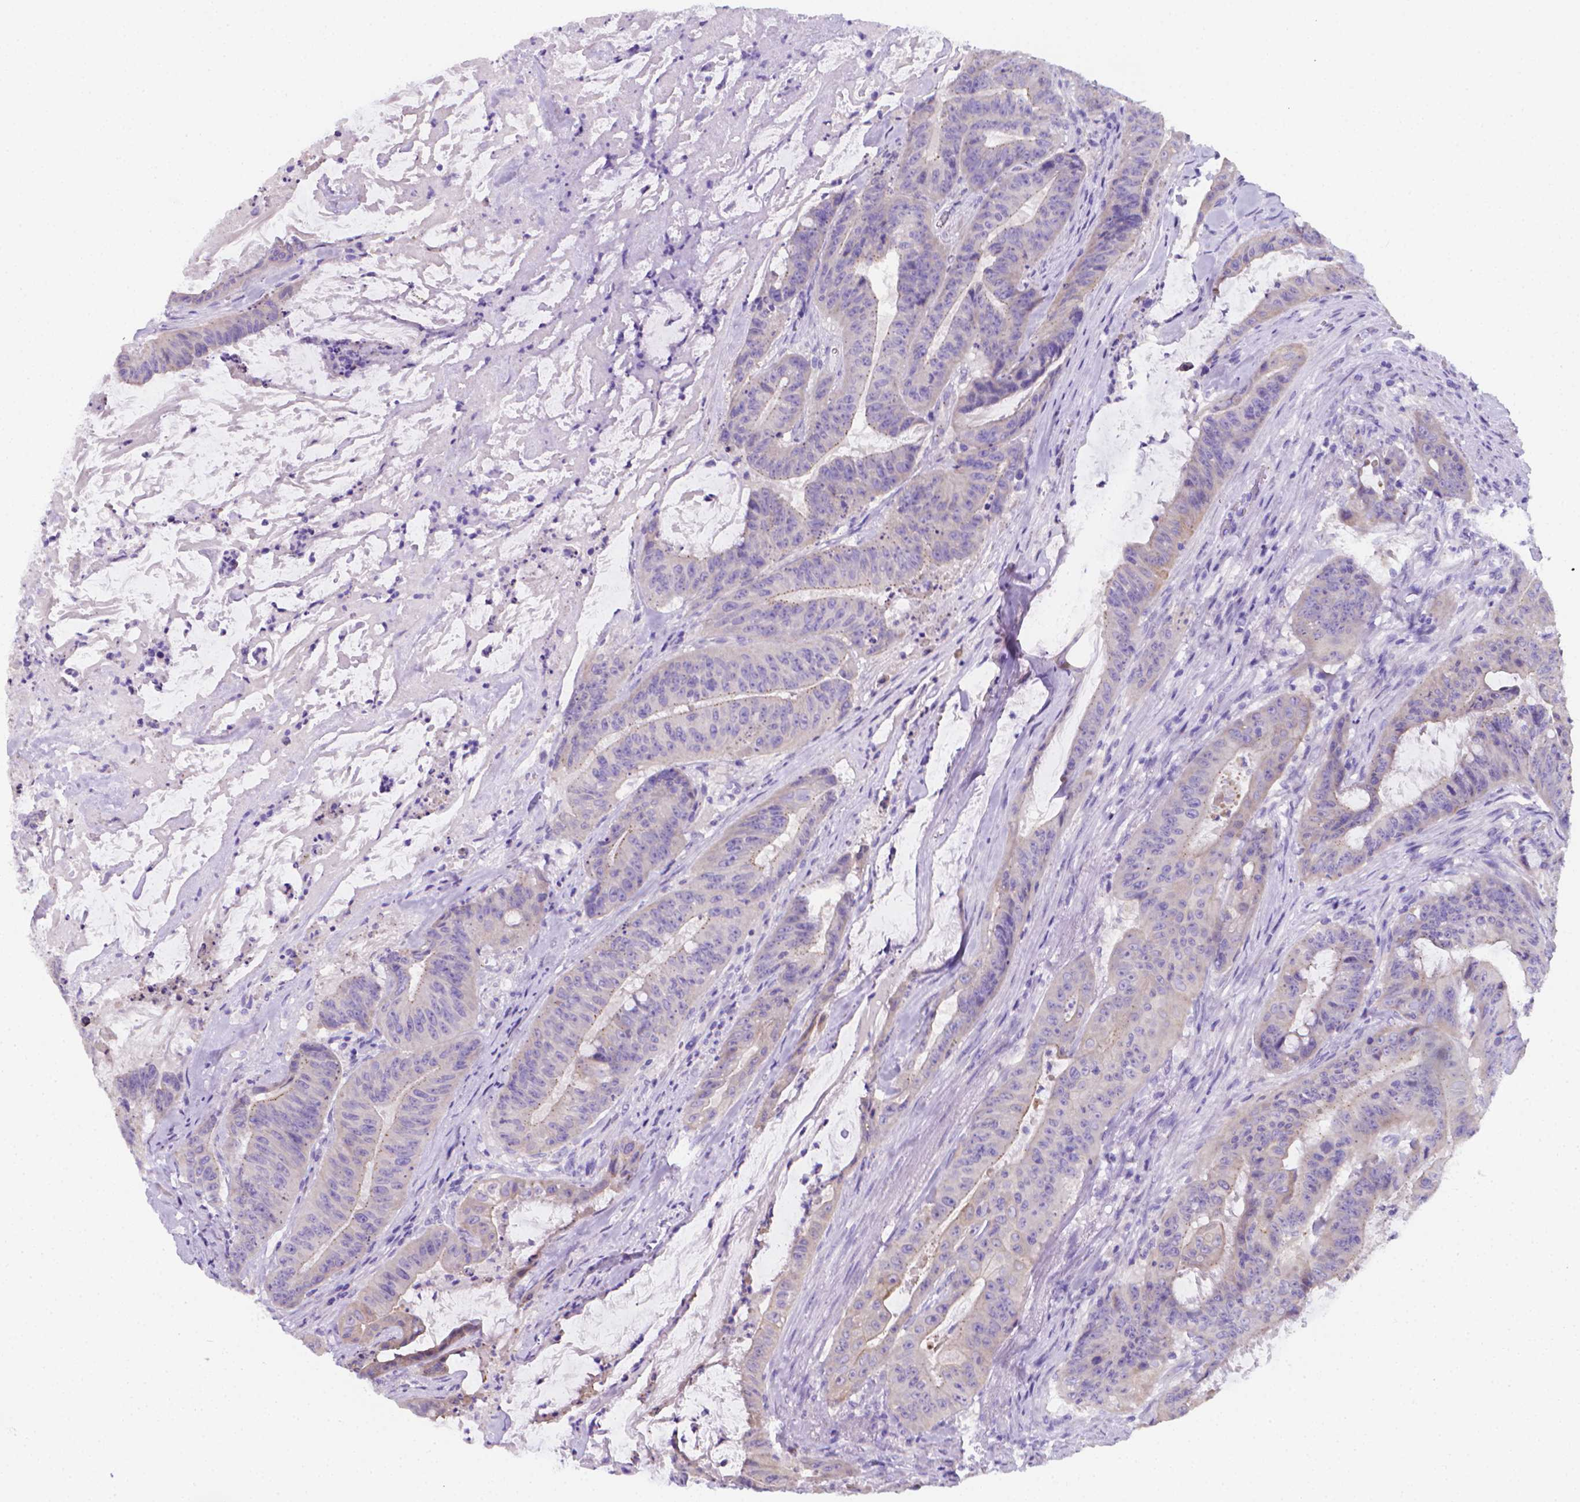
{"staining": {"intensity": "negative", "quantity": "none", "location": "none"}, "tissue": "colorectal cancer", "cell_type": "Tumor cells", "image_type": "cancer", "snomed": [{"axis": "morphology", "description": "Adenocarcinoma, NOS"}, {"axis": "topography", "description": "Colon"}], "caption": "High power microscopy histopathology image of an immunohistochemistry (IHC) photomicrograph of adenocarcinoma (colorectal), revealing no significant positivity in tumor cells. (DAB (3,3'-diaminobenzidine) immunohistochemistry with hematoxylin counter stain).", "gene": "LRRC73", "patient": {"sex": "male", "age": 33}}